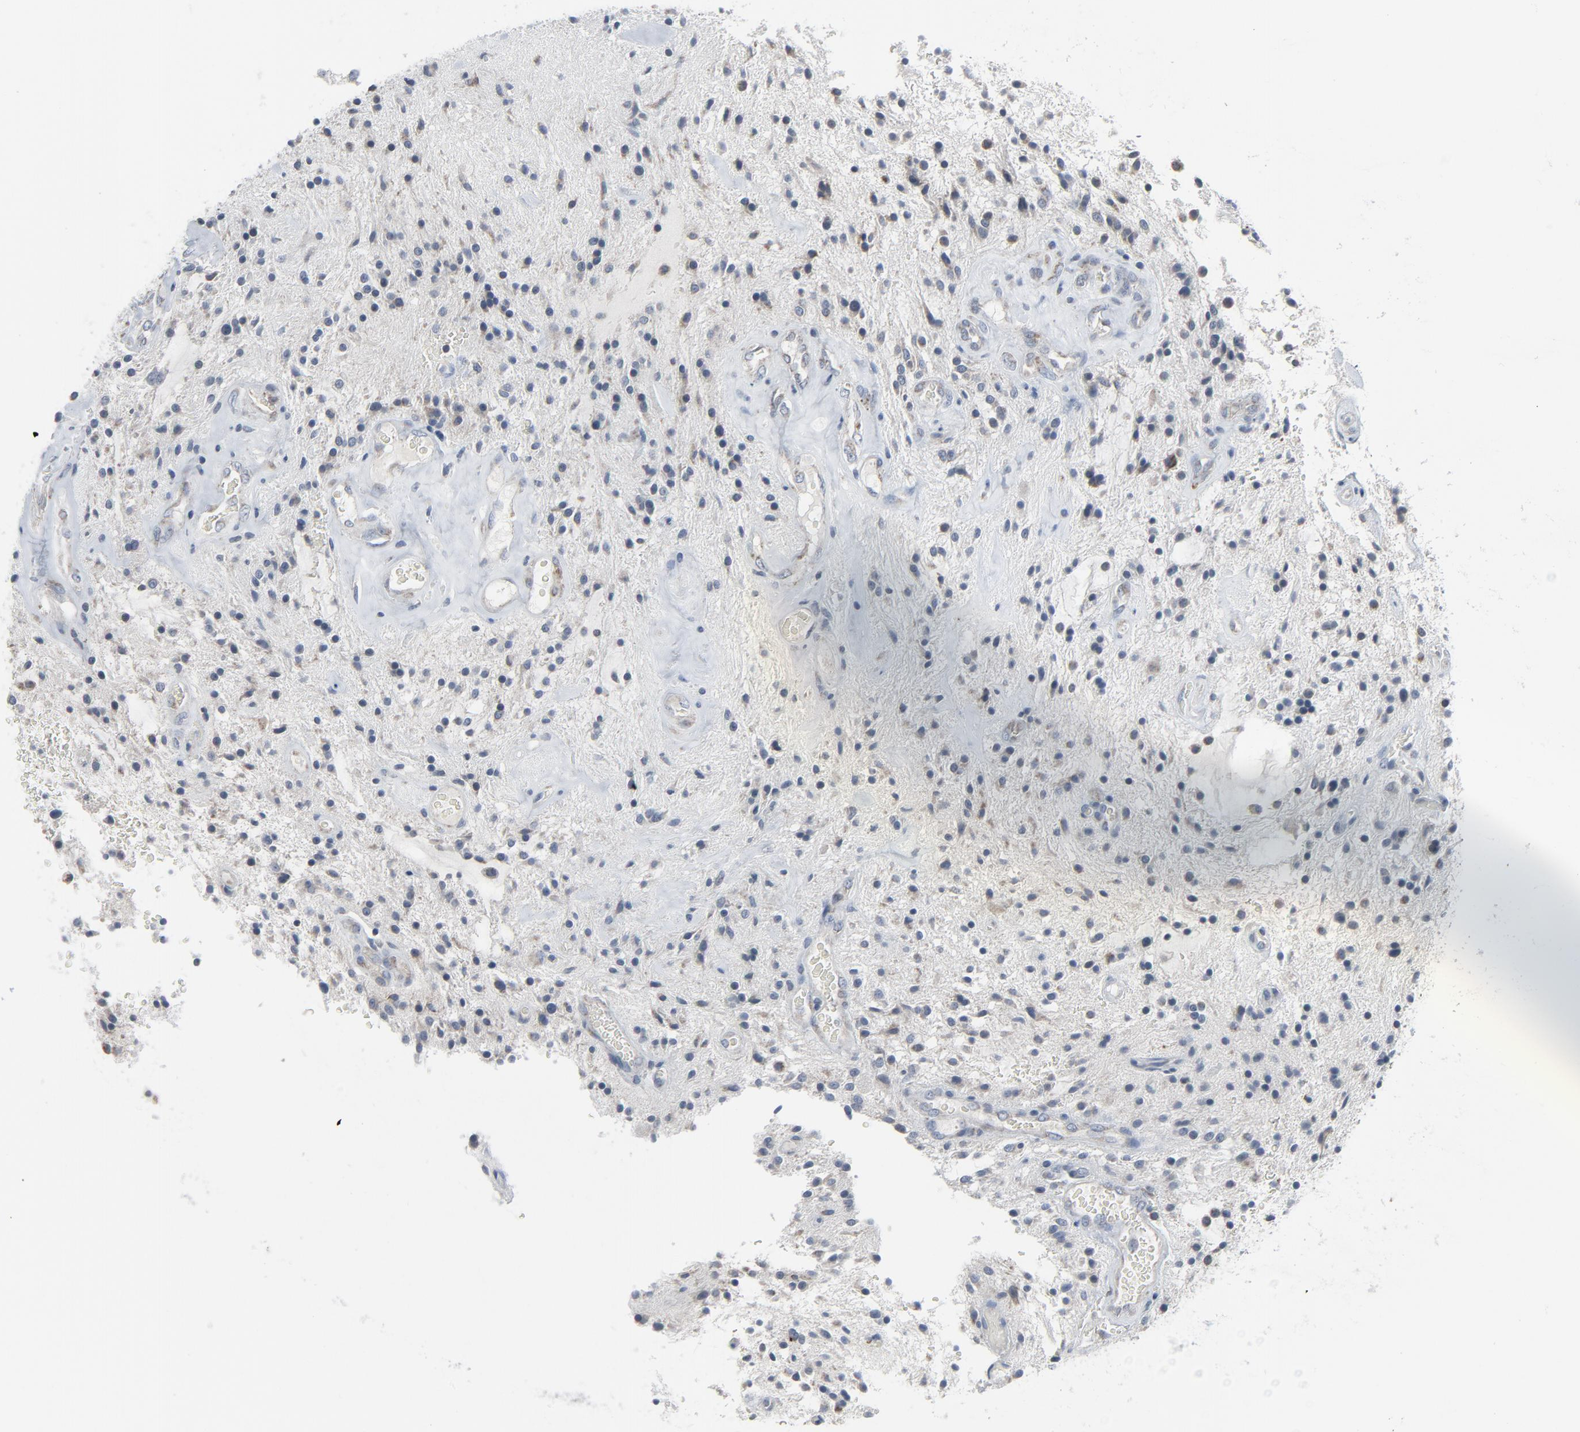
{"staining": {"intensity": "weak", "quantity": "<25%", "location": "cytoplasmic/membranous"}, "tissue": "glioma", "cell_type": "Tumor cells", "image_type": "cancer", "snomed": [{"axis": "morphology", "description": "Glioma, malignant, NOS"}, {"axis": "topography", "description": "Cerebellum"}], "caption": "High power microscopy photomicrograph of an IHC image of malignant glioma, revealing no significant expression in tumor cells.", "gene": "GPX2", "patient": {"sex": "female", "age": 10}}